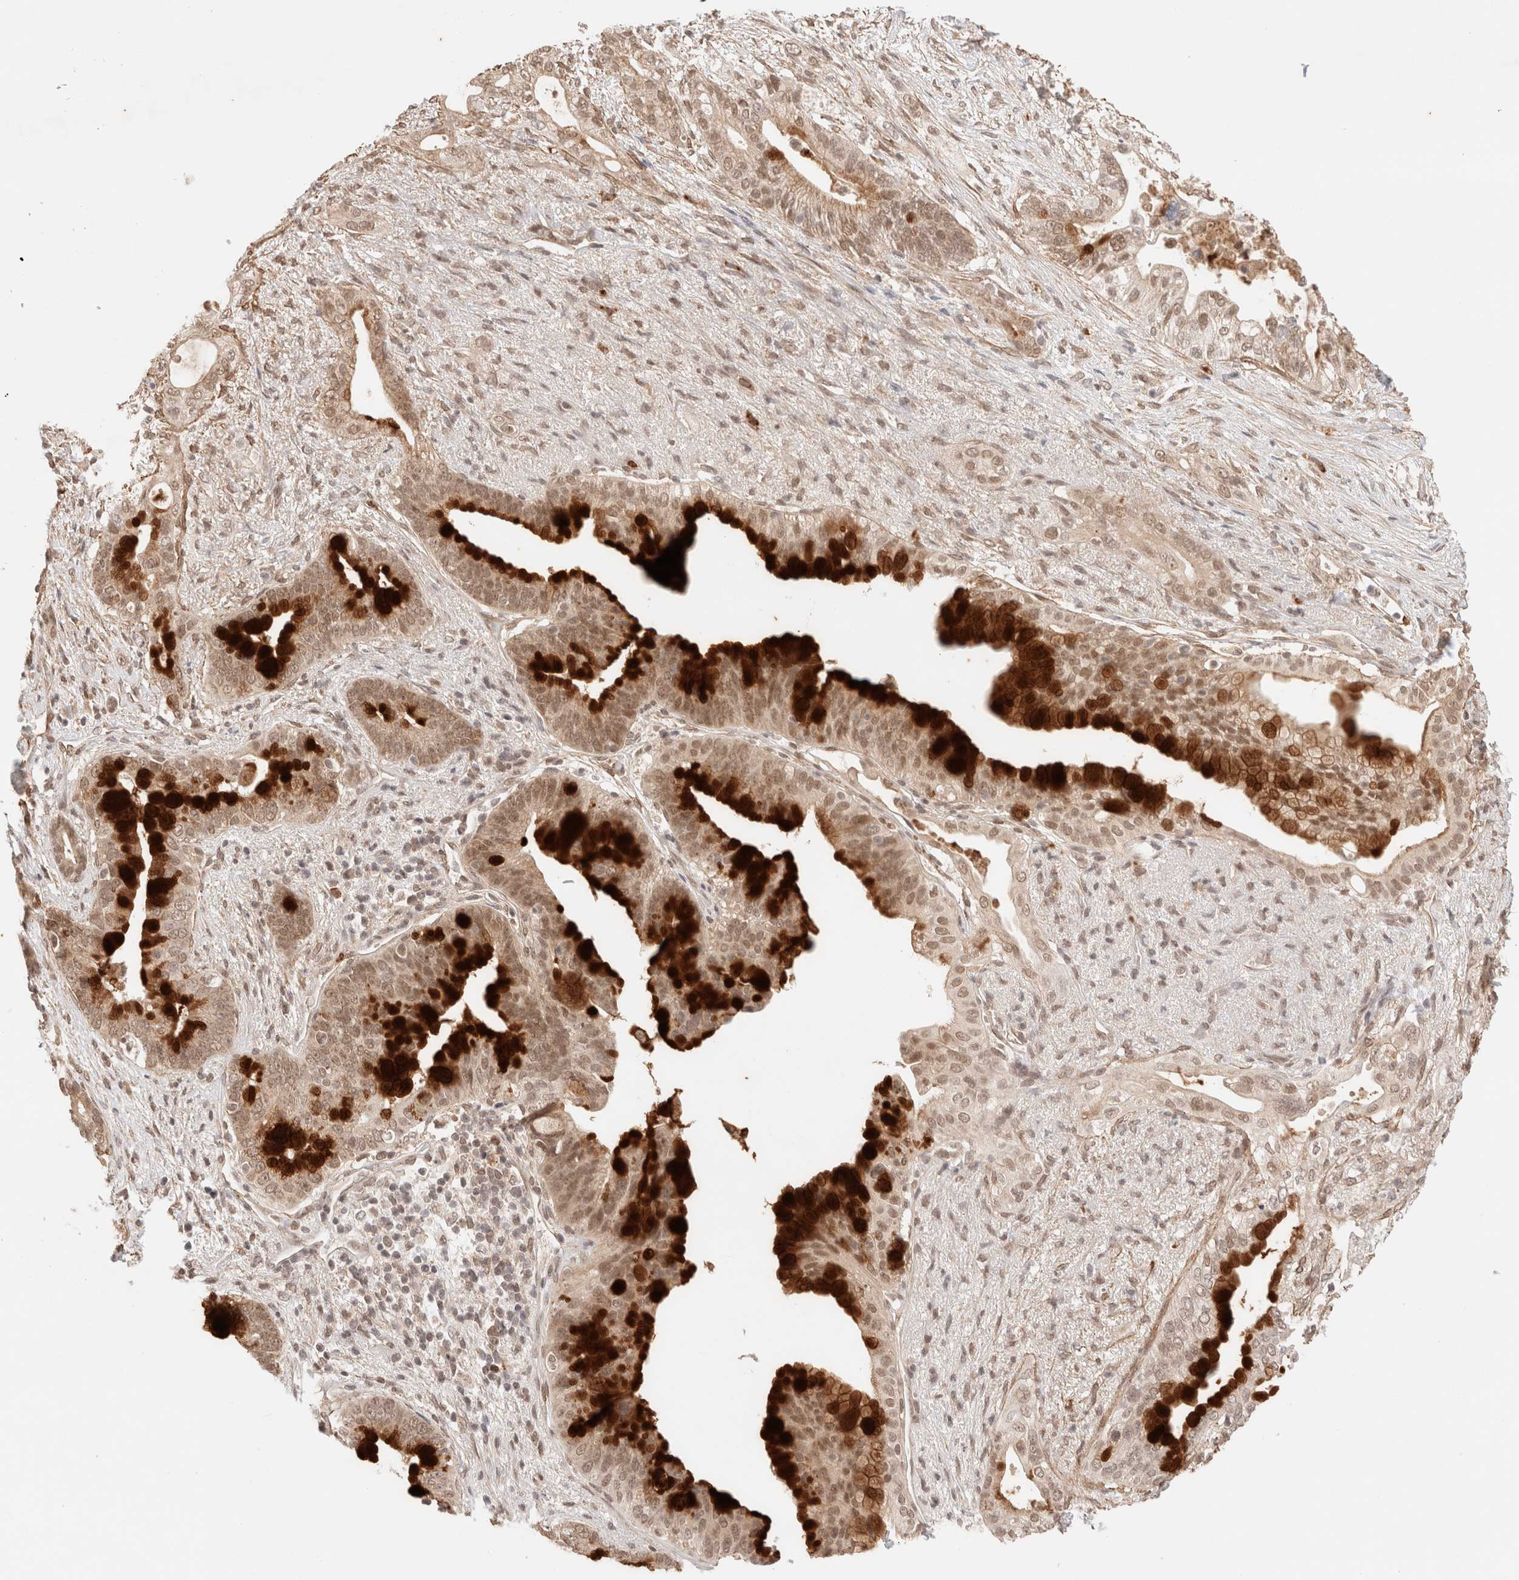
{"staining": {"intensity": "strong", "quantity": "25%-75%", "location": "cytoplasmic/membranous"}, "tissue": "pancreatic cancer", "cell_type": "Tumor cells", "image_type": "cancer", "snomed": [{"axis": "morphology", "description": "Adenocarcinoma, NOS"}, {"axis": "topography", "description": "Pancreas"}], "caption": "Pancreatic cancer stained with a brown dye exhibits strong cytoplasmic/membranous positive positivity in about 25%-75% of tumor cells.", "gene": "BRPF3", "patient": {"sex": "male", "age": 53}}